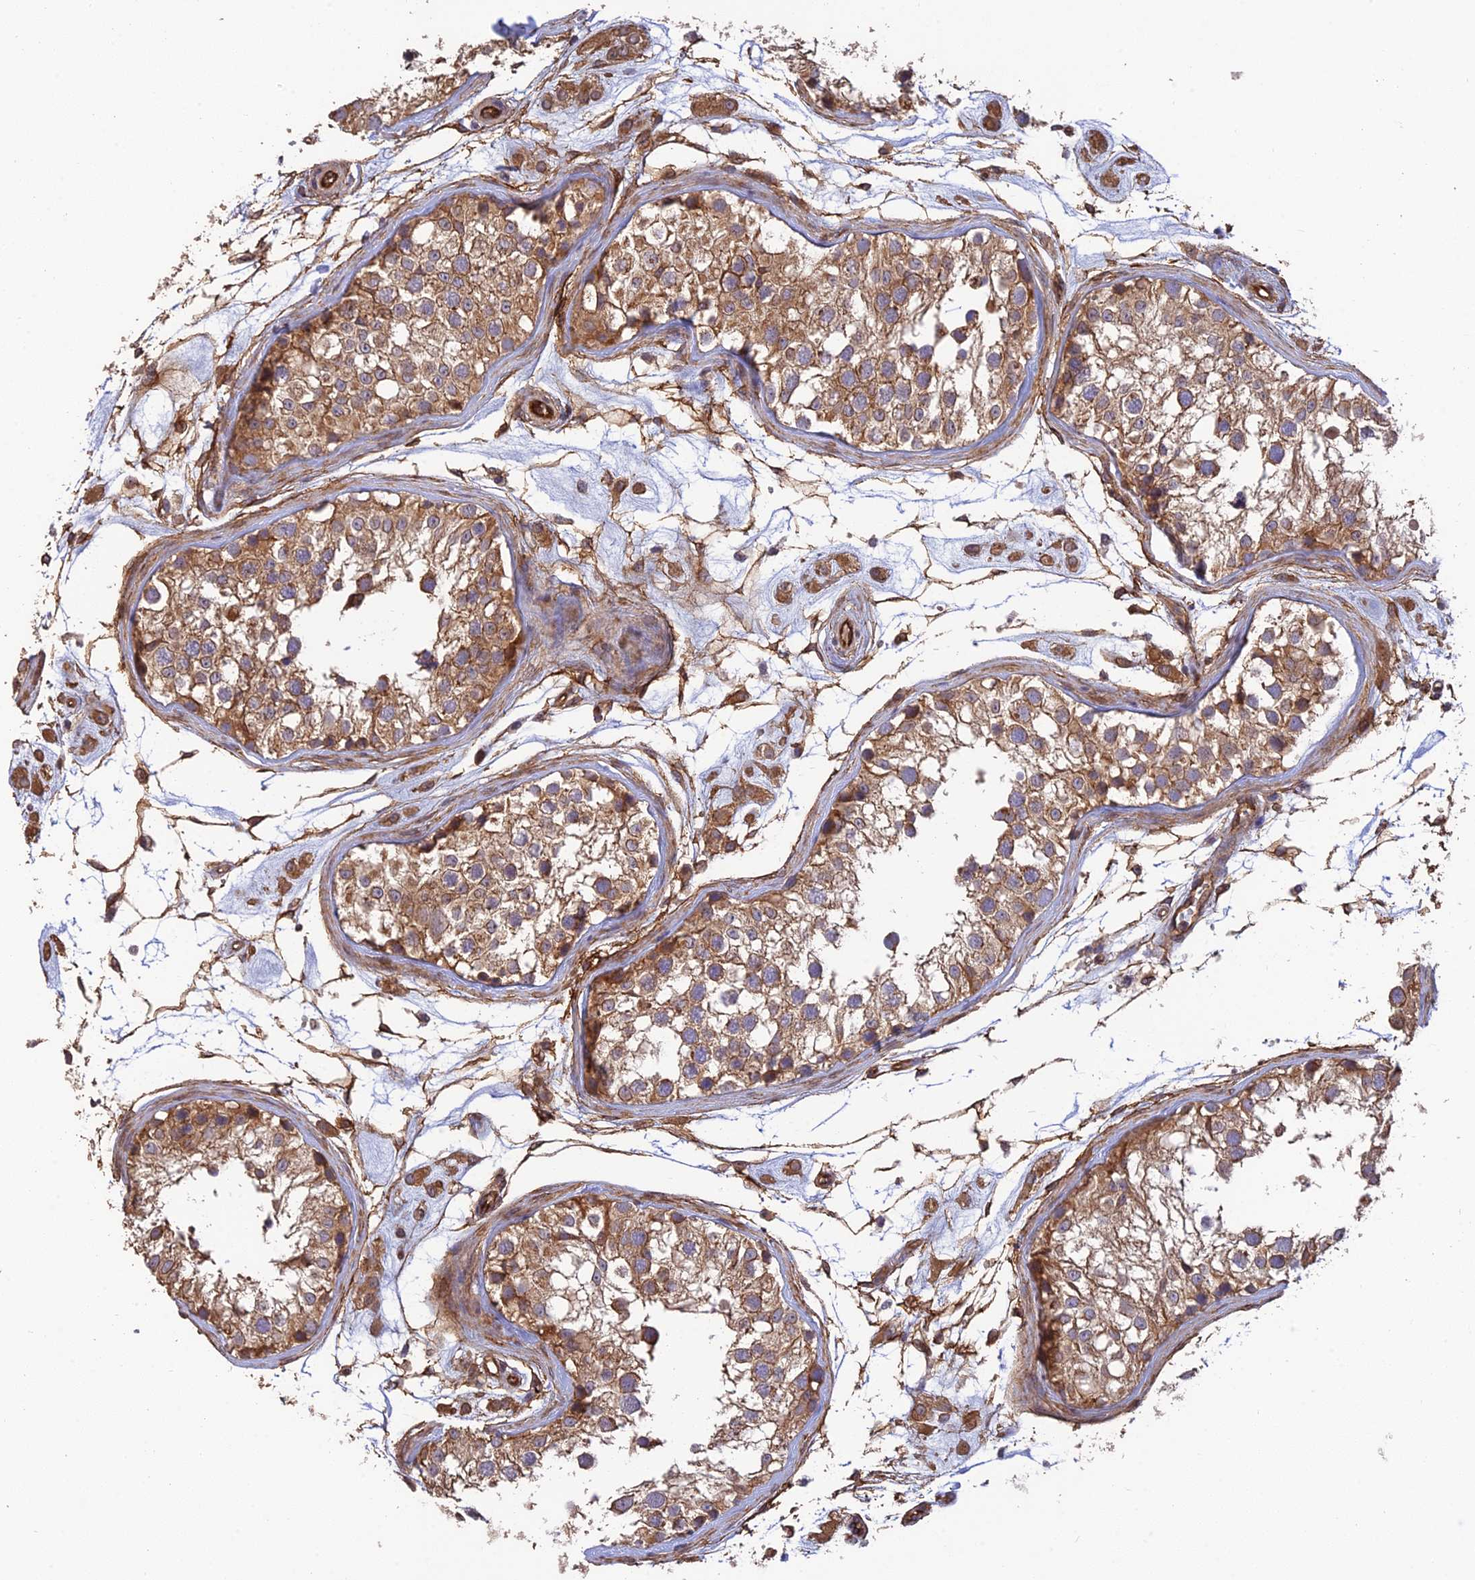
{"staining": {"intensity": "moderate", "quantity": ">75%", "location": "cytoplasmic/membranous"}, "tissue": "testis", "cell_type": "Cells in seminiferous ducts", "image_type": "normal", "snomed": [{"axis": "morphology", "description": "Normal tissue, NOS"}, {"axis": "morphology", "description": "Adenocarcinoma, metastatic, NOS"}, {"axis": "topography", "description": "Testis"}], "caption": "High-power microscopy captured an immunohistochemistry (IHC) micrograph of normal testis, revealing moderate cytoplasmic/membranous positivity in about >75% of cells in seminiferous ducts. (Brightfield microscopy of DAB IHC at high magnification).", "gene": "HOMER2", "patient": {"sex": "male", "age": 26}}